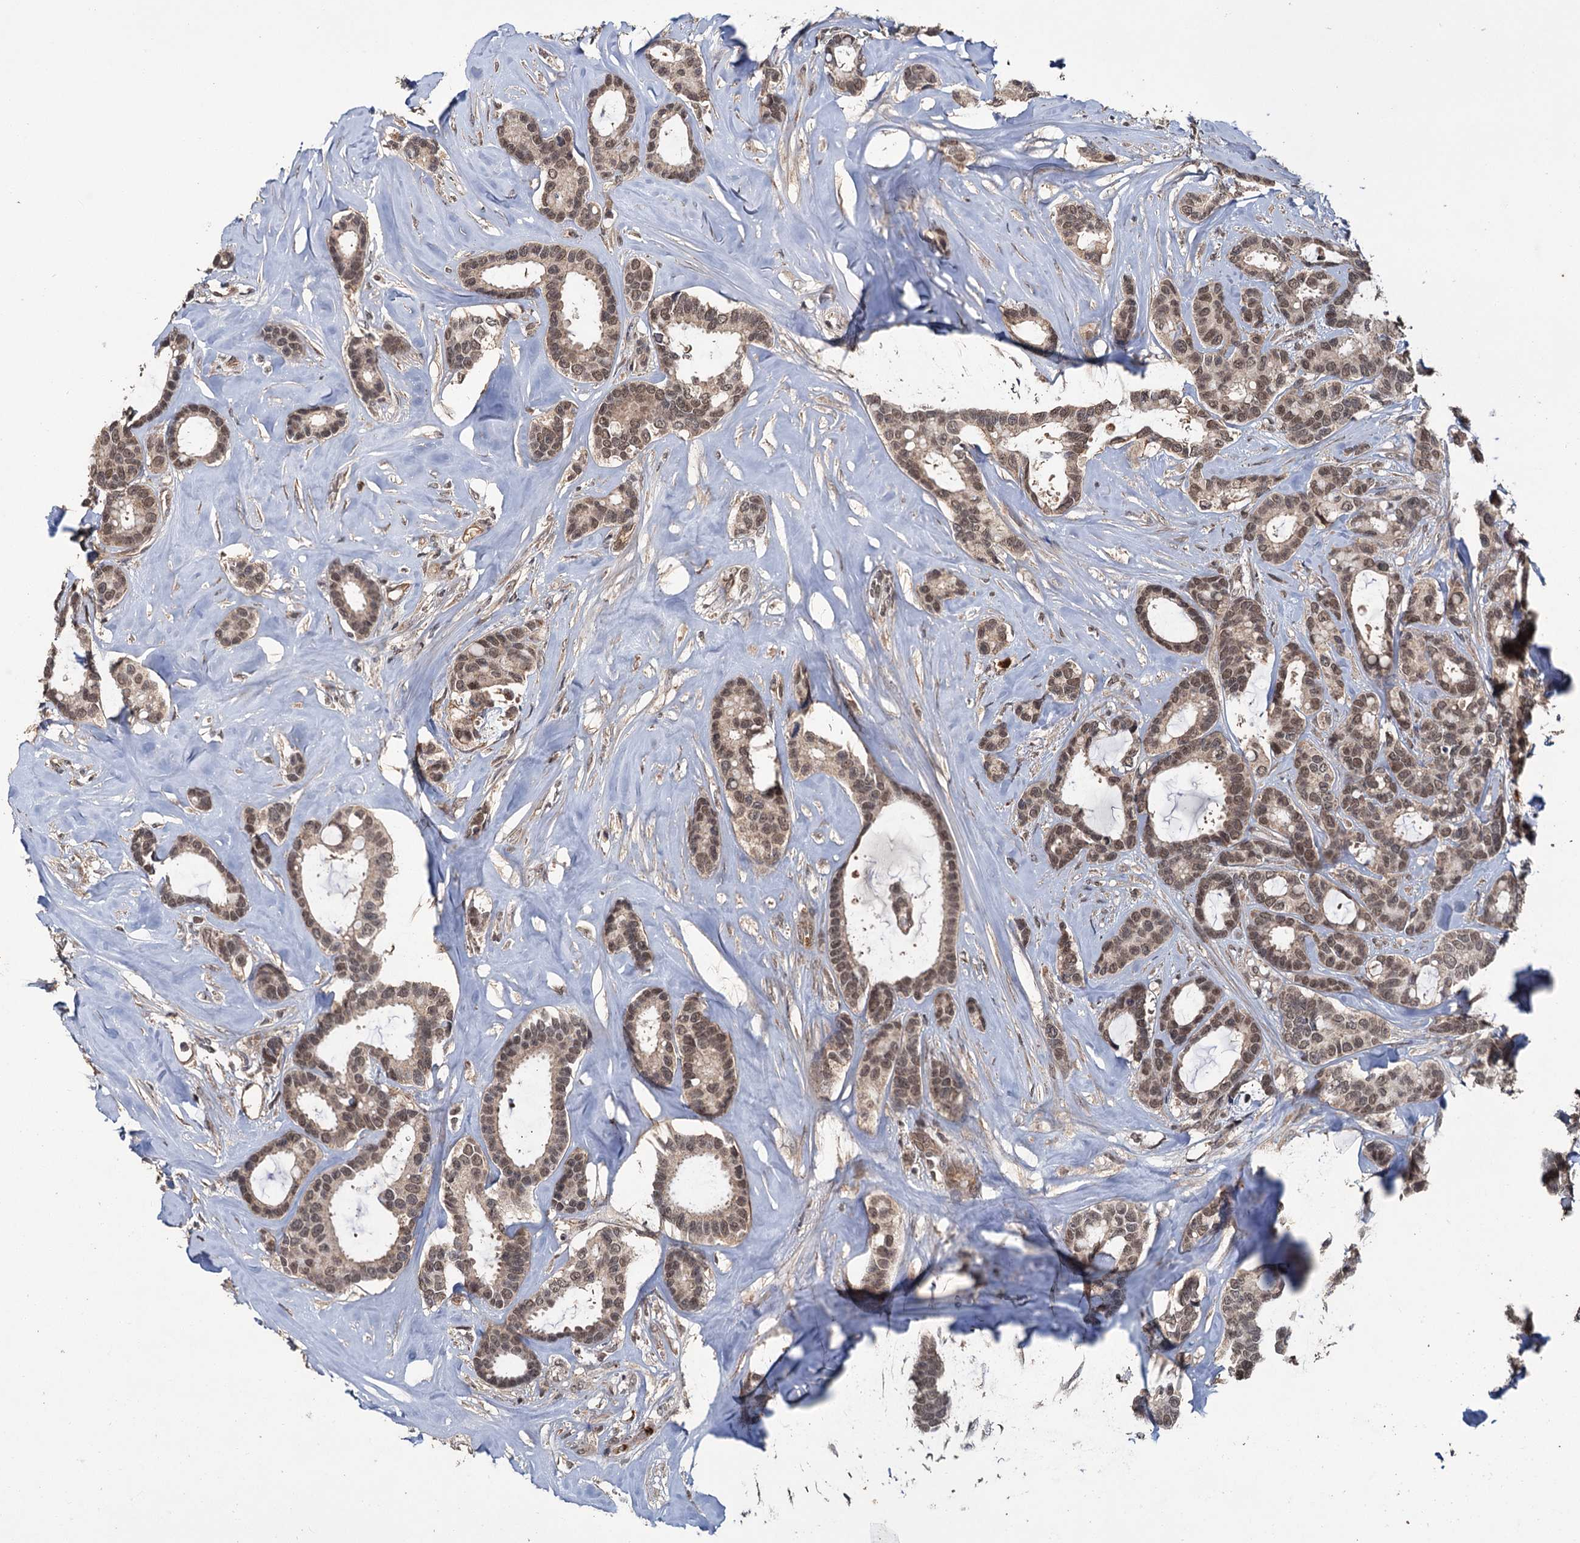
{"staining": {"intensity": "moderate", "quantity": ">75%", "location": "nuclear"}, "tissue": "breast cancer", "cell_type": "Tumor cells", "image_type": "cancer", "snomed": [{"axis": "morphology", "description": "Duct carcinoma"}, {"axis": "topography", "description": "Breast"}], "caption": "High-magnification brightfield microscopy of breast cancer (intraductal carcinoma) stained with DAB (brown) and counterstained with hematoxylin (blue). tumor cells exhibit moderate nuclear expression is appreciated in about>75% of cells.", "gene": "KANSL2", "patient": {"sex": "female", "age": 87}}